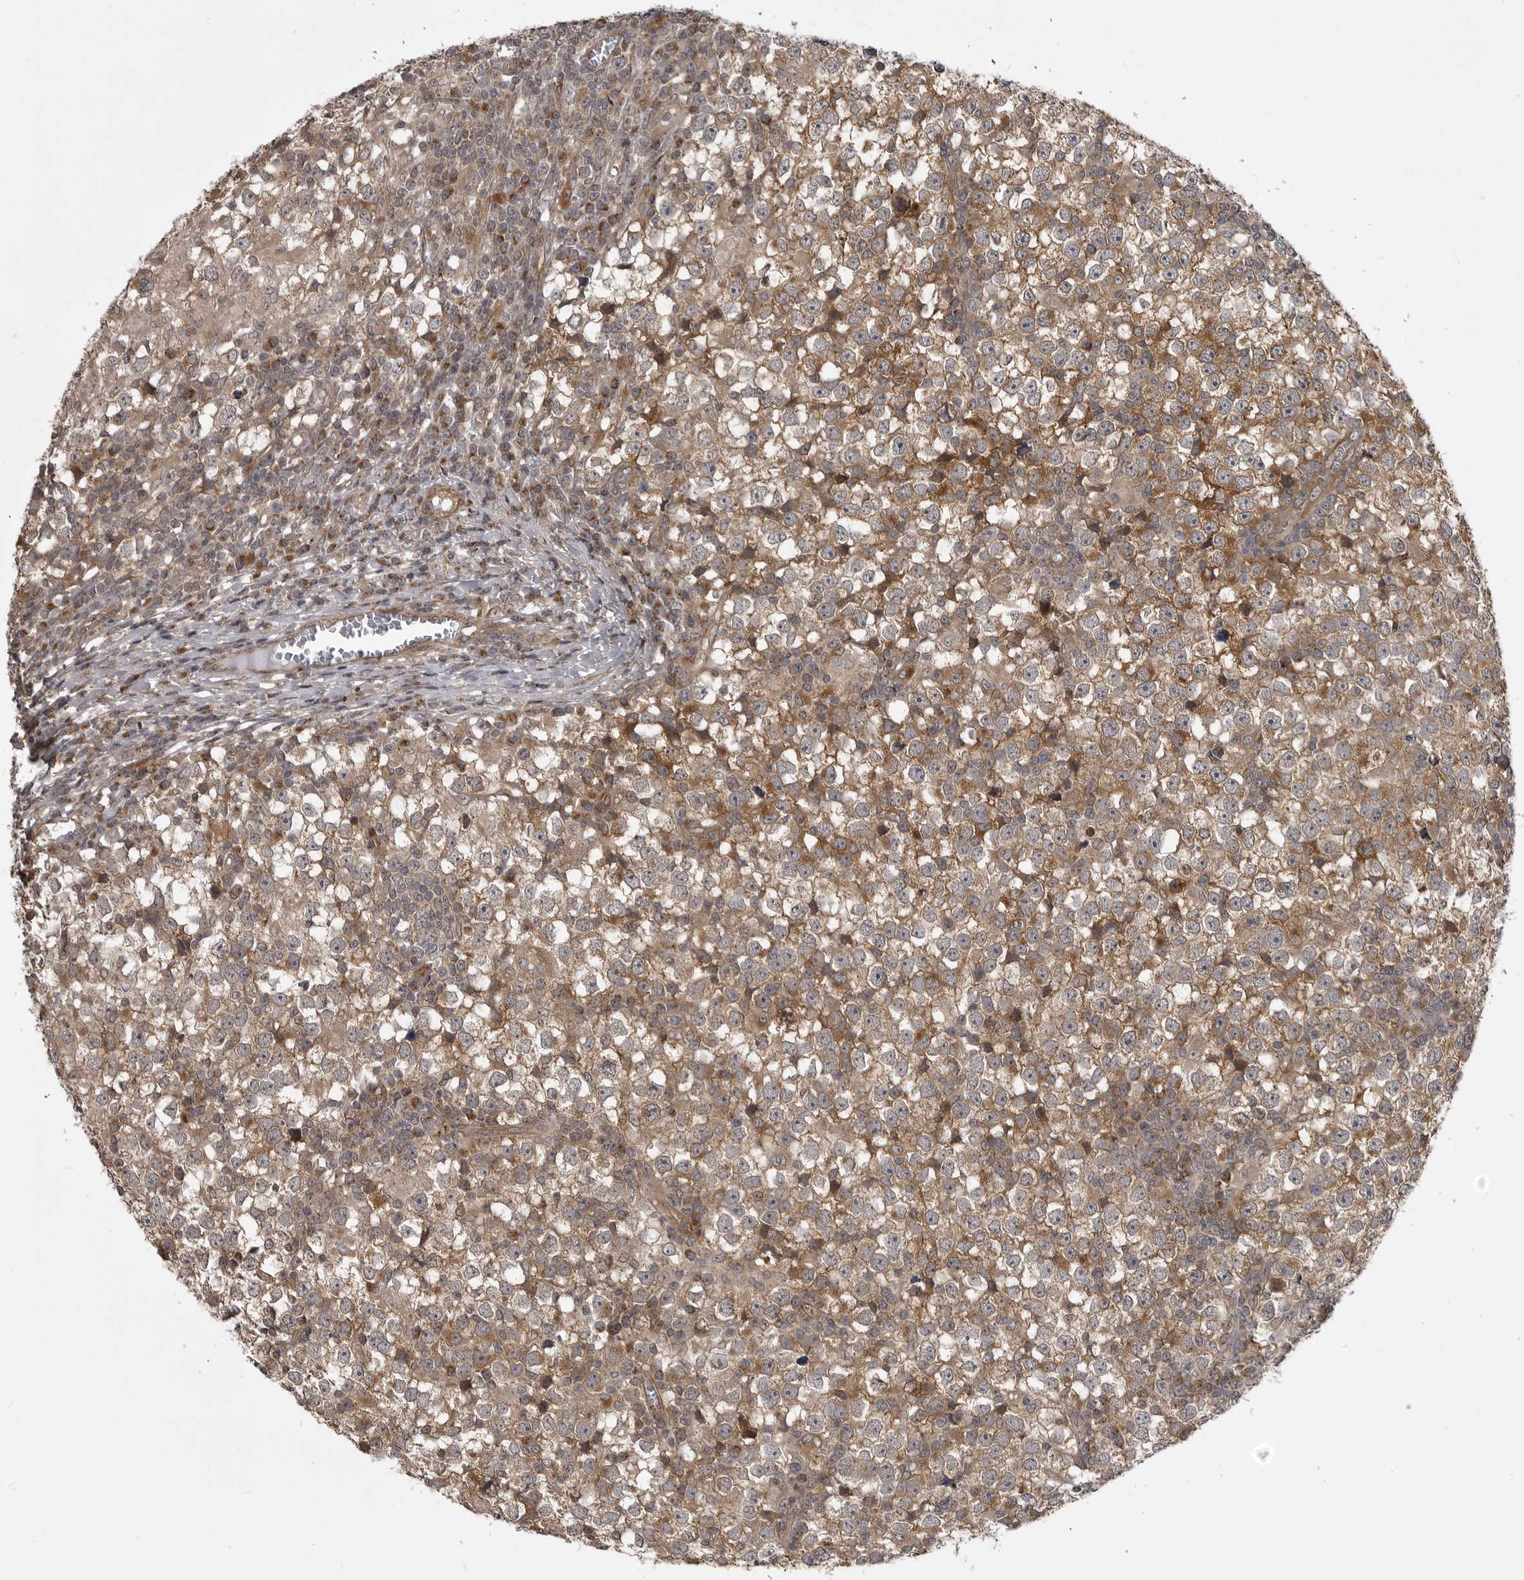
{"staining": {"intensity": "negative", "quantity": "none", "location": "none"}, "tissue": "testis cancer", "cell_type": "Tumor cells", "image_type": "cancer", "snomed": [{"axis": "morphology", "description": "Seminoma, NOS"}, {"axis": "topography", "description": "Testis"}], "caption": "Immunohistochemical staining of human seminoma (testis) demonstrates no significant expression in tumor cells.", "gene": "SNX16", "patient": {"sex": "male", "age": 65}}